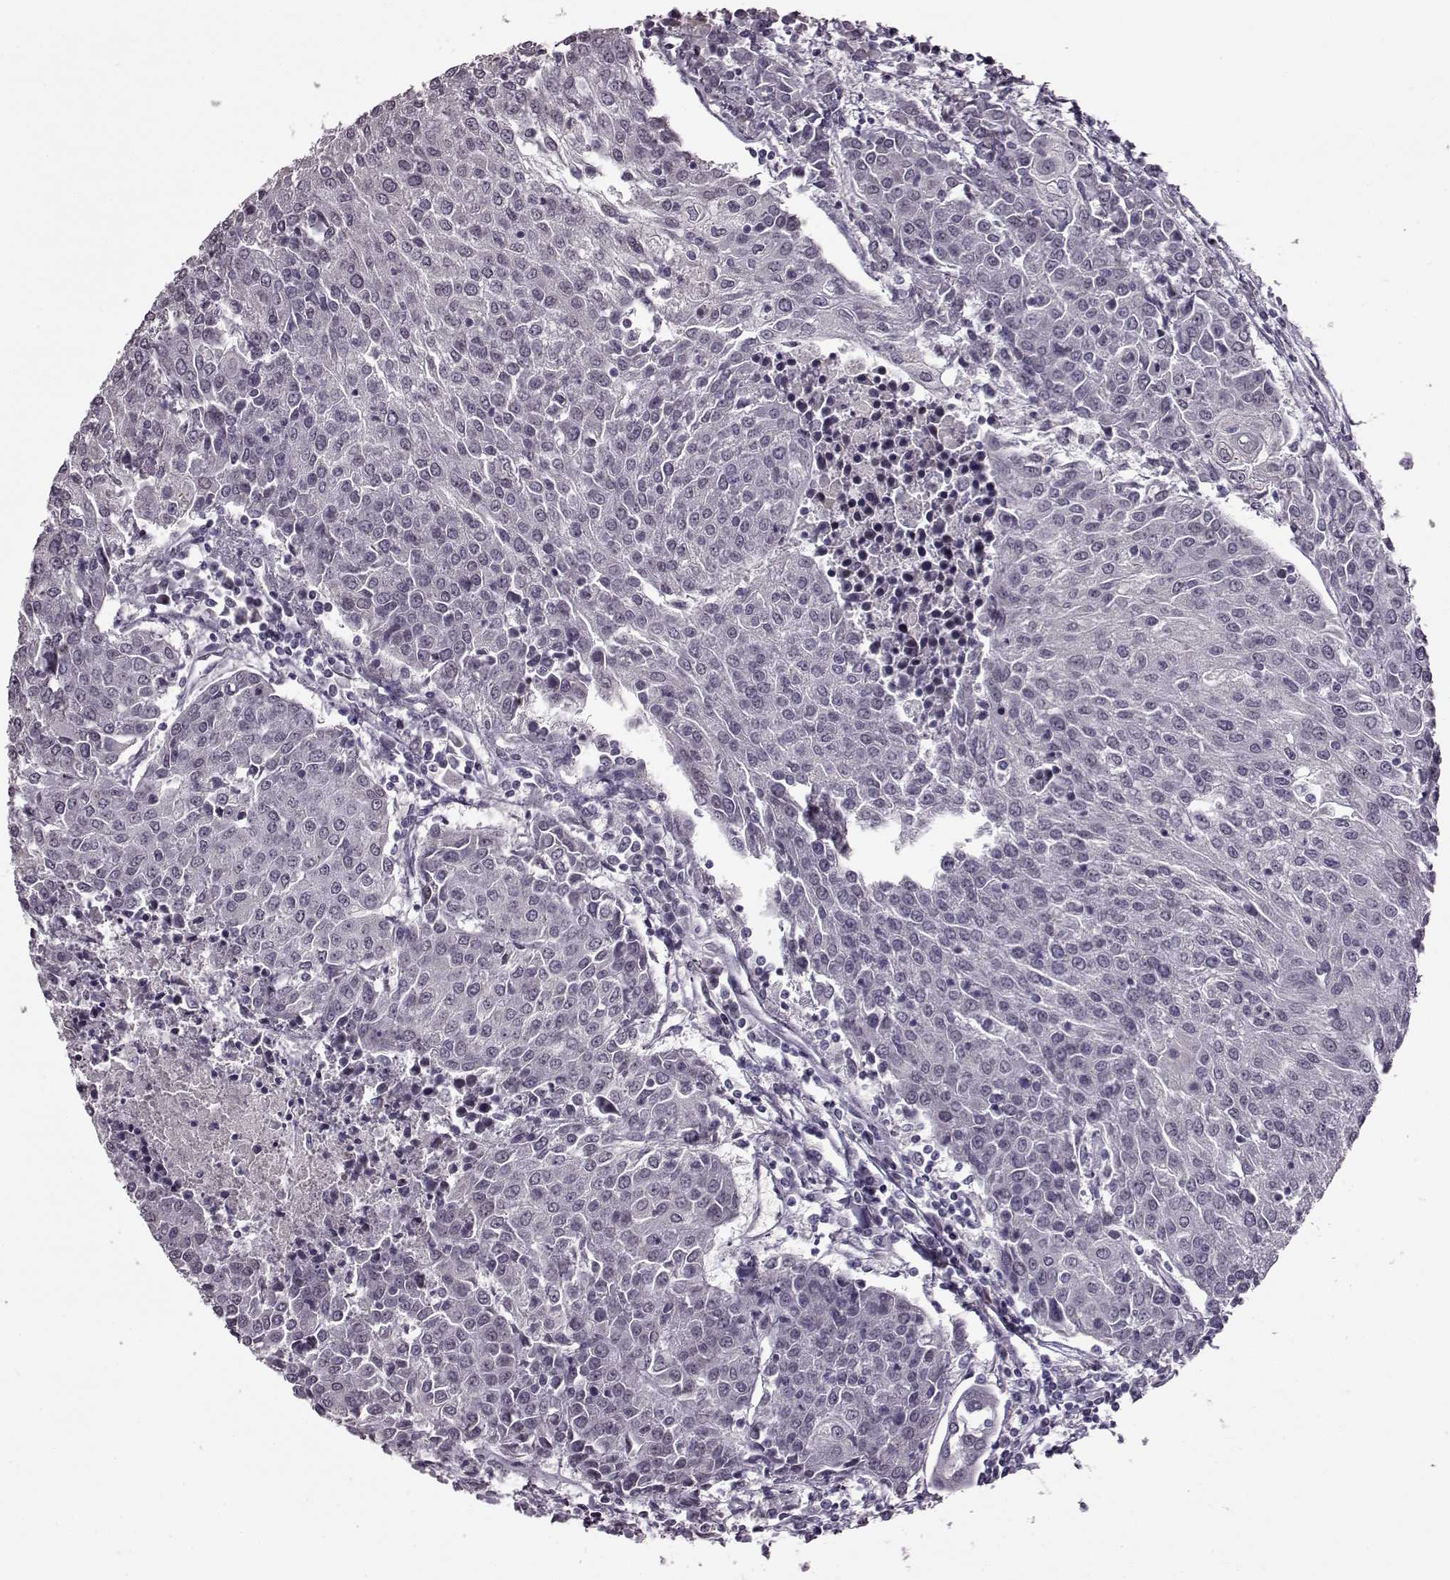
{"staining": {"intensity": "negative", "quantity": "none", "location": "none"}, "tissue": "urothelial cancer", "cell_type": "Tumor cells", "image_type": "cancer", "snomed": [{"axis": "morphology", "description": "Urothelial carcinoma, High grade"}, {"axis": "topography", "description": "Urinary bladder"}], "caption": "There is no significant positivity in tumor cells of urothelial cancer. The staining is performed using DAB (3,3'-diaminobenzidine) brown chromogen with nuclei counter-stained in using hematoxylin.", "gene": "STX1B", "patient": {"sex": "female", "age": 85}}